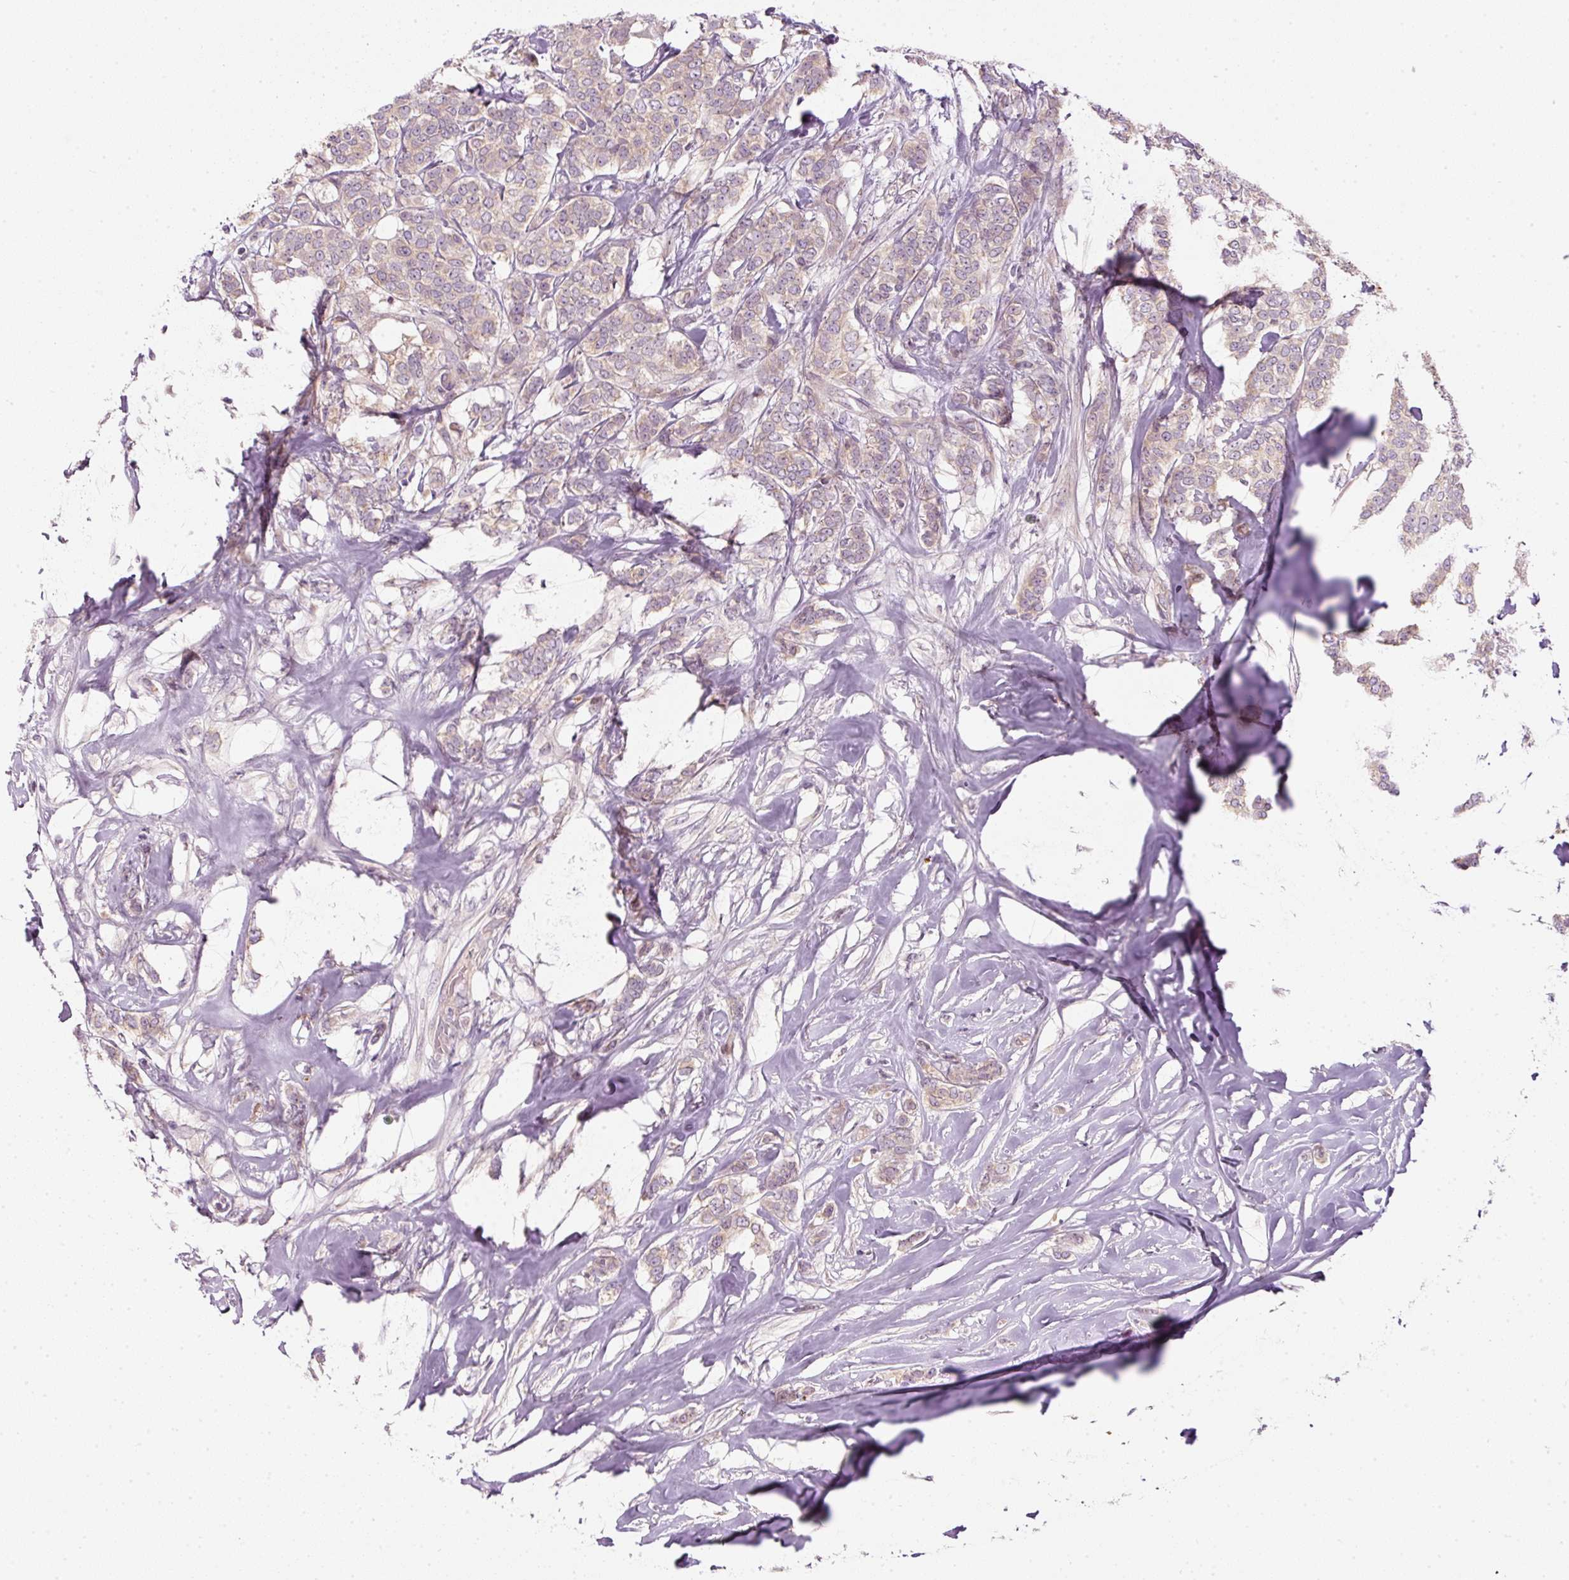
{"staining": {"intensity": "weak", "quantity": "25%-75%", "location": "cytoplasmic/membranous"}, "tissue": "breast cancer", "cell_type": "Tumor cells", "image_type": "cancer", "snomed": [{"axis": "morphology", "description": "Duct carcinoma"}, {"axis": "topography", "description": "Breast"}], "caption": "This histopathology image exhibits immunohistochemistry staining of human infiltrating ductal carcinoma (breast), with low weak cytoplasmic/membranous positivity in about 25%-75% of tumor cells.", "gene": "CTTNBP2", "patient": {"sex": "female", "age": 72}}